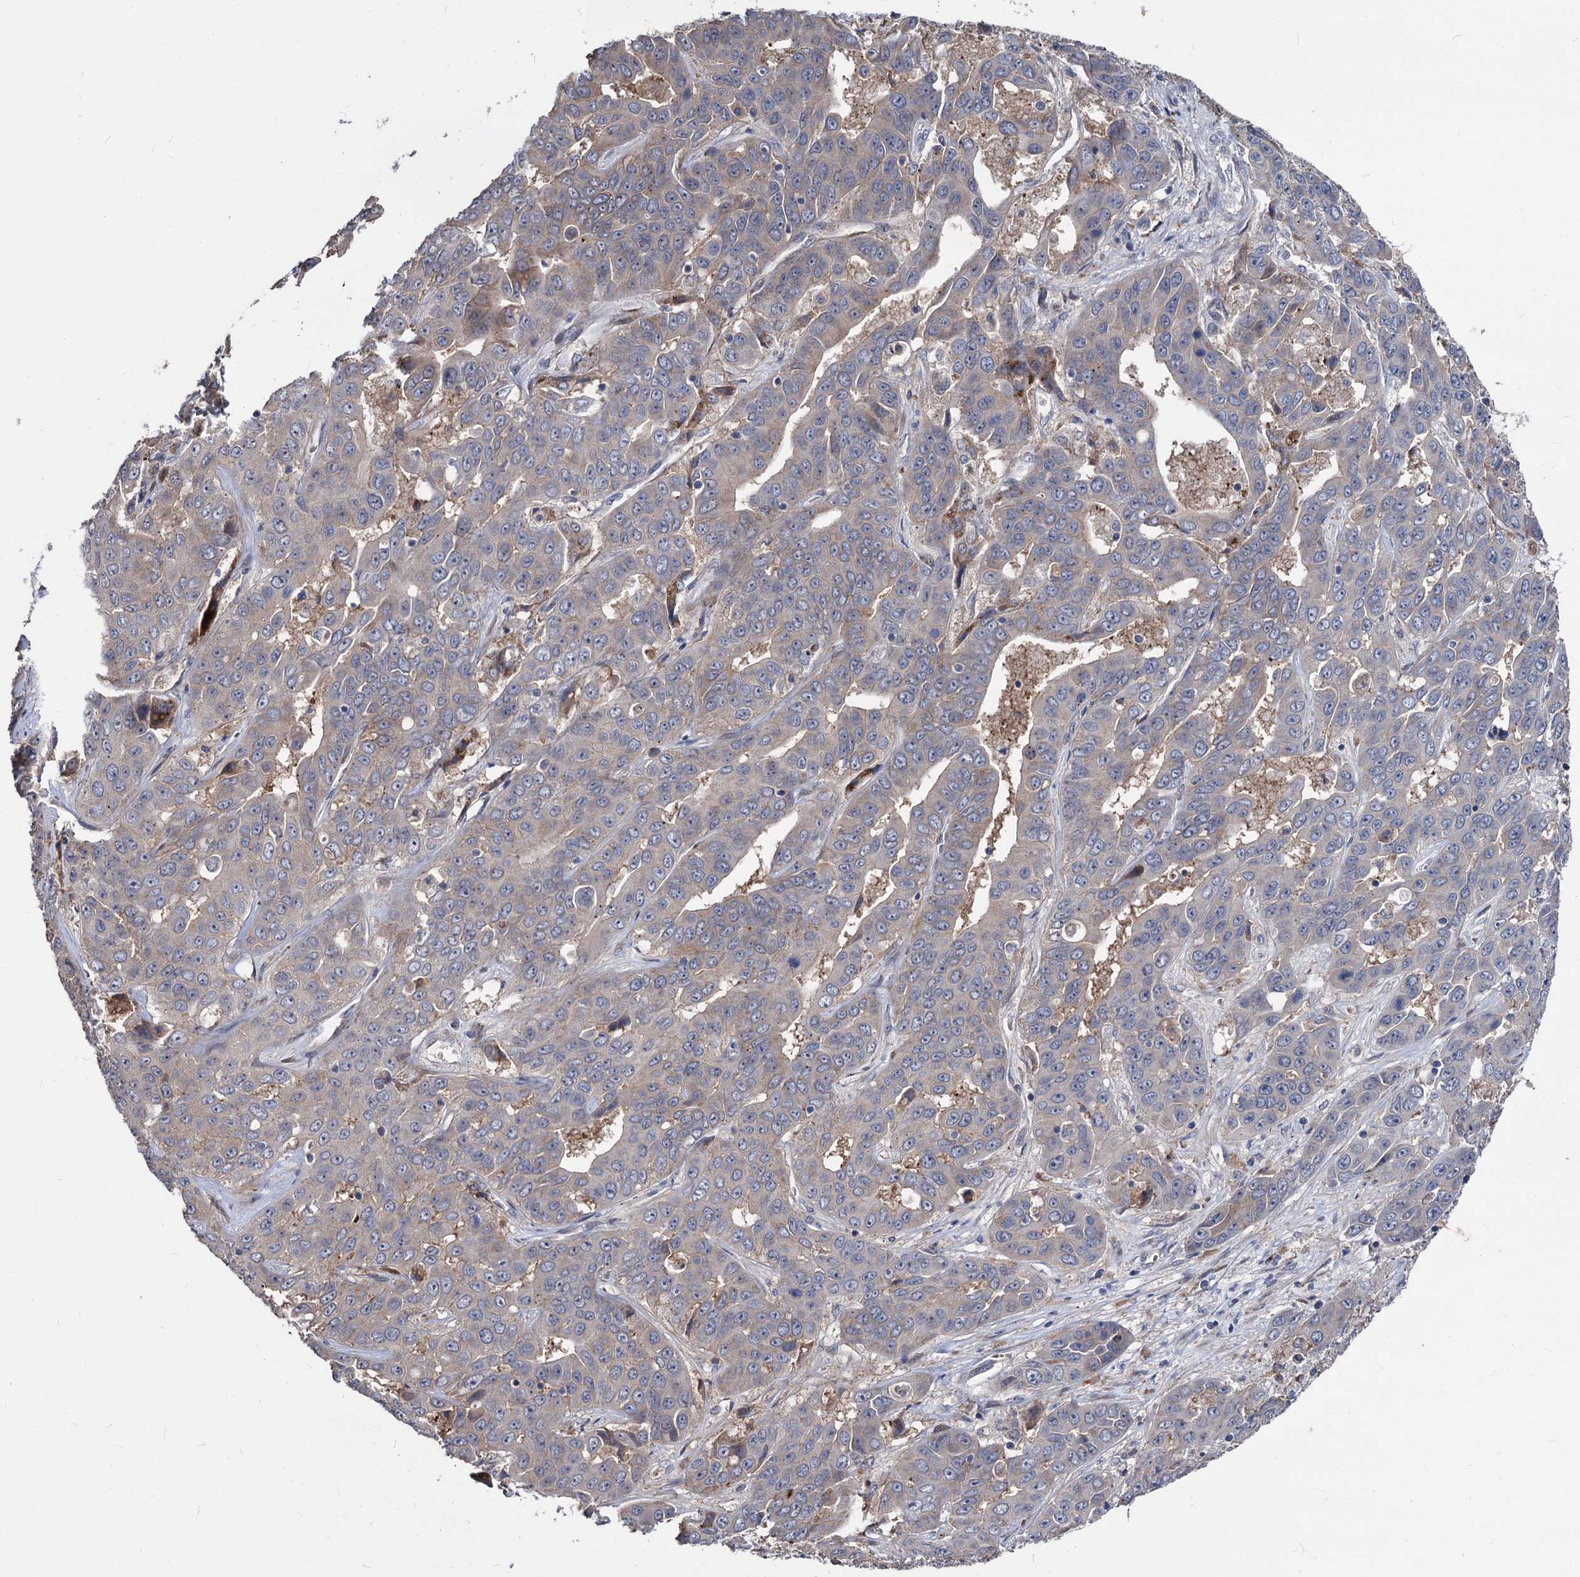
{"staining": {"intensity": "weak", "quantity": "25%-75%", "location": "cytoplasmic/membranous"}, "tissue": "liver cancer", "cell_type": "Tumor cells", "image_type": "cancer", "snomed": [{"axis": "morphology", "description": "Cholangiocarcinoma"}, {"axis": "topography", "description": "Liver"}], "caption": "Weak cytoplasmic/membranous positivity for a protein is identified in about 25%-75% of tumor cells of cholangiocarcinoma (liver) using immunohistochemistry.", "gene": "SMAGP", "patient": {"sex": "female", "age": 52}}